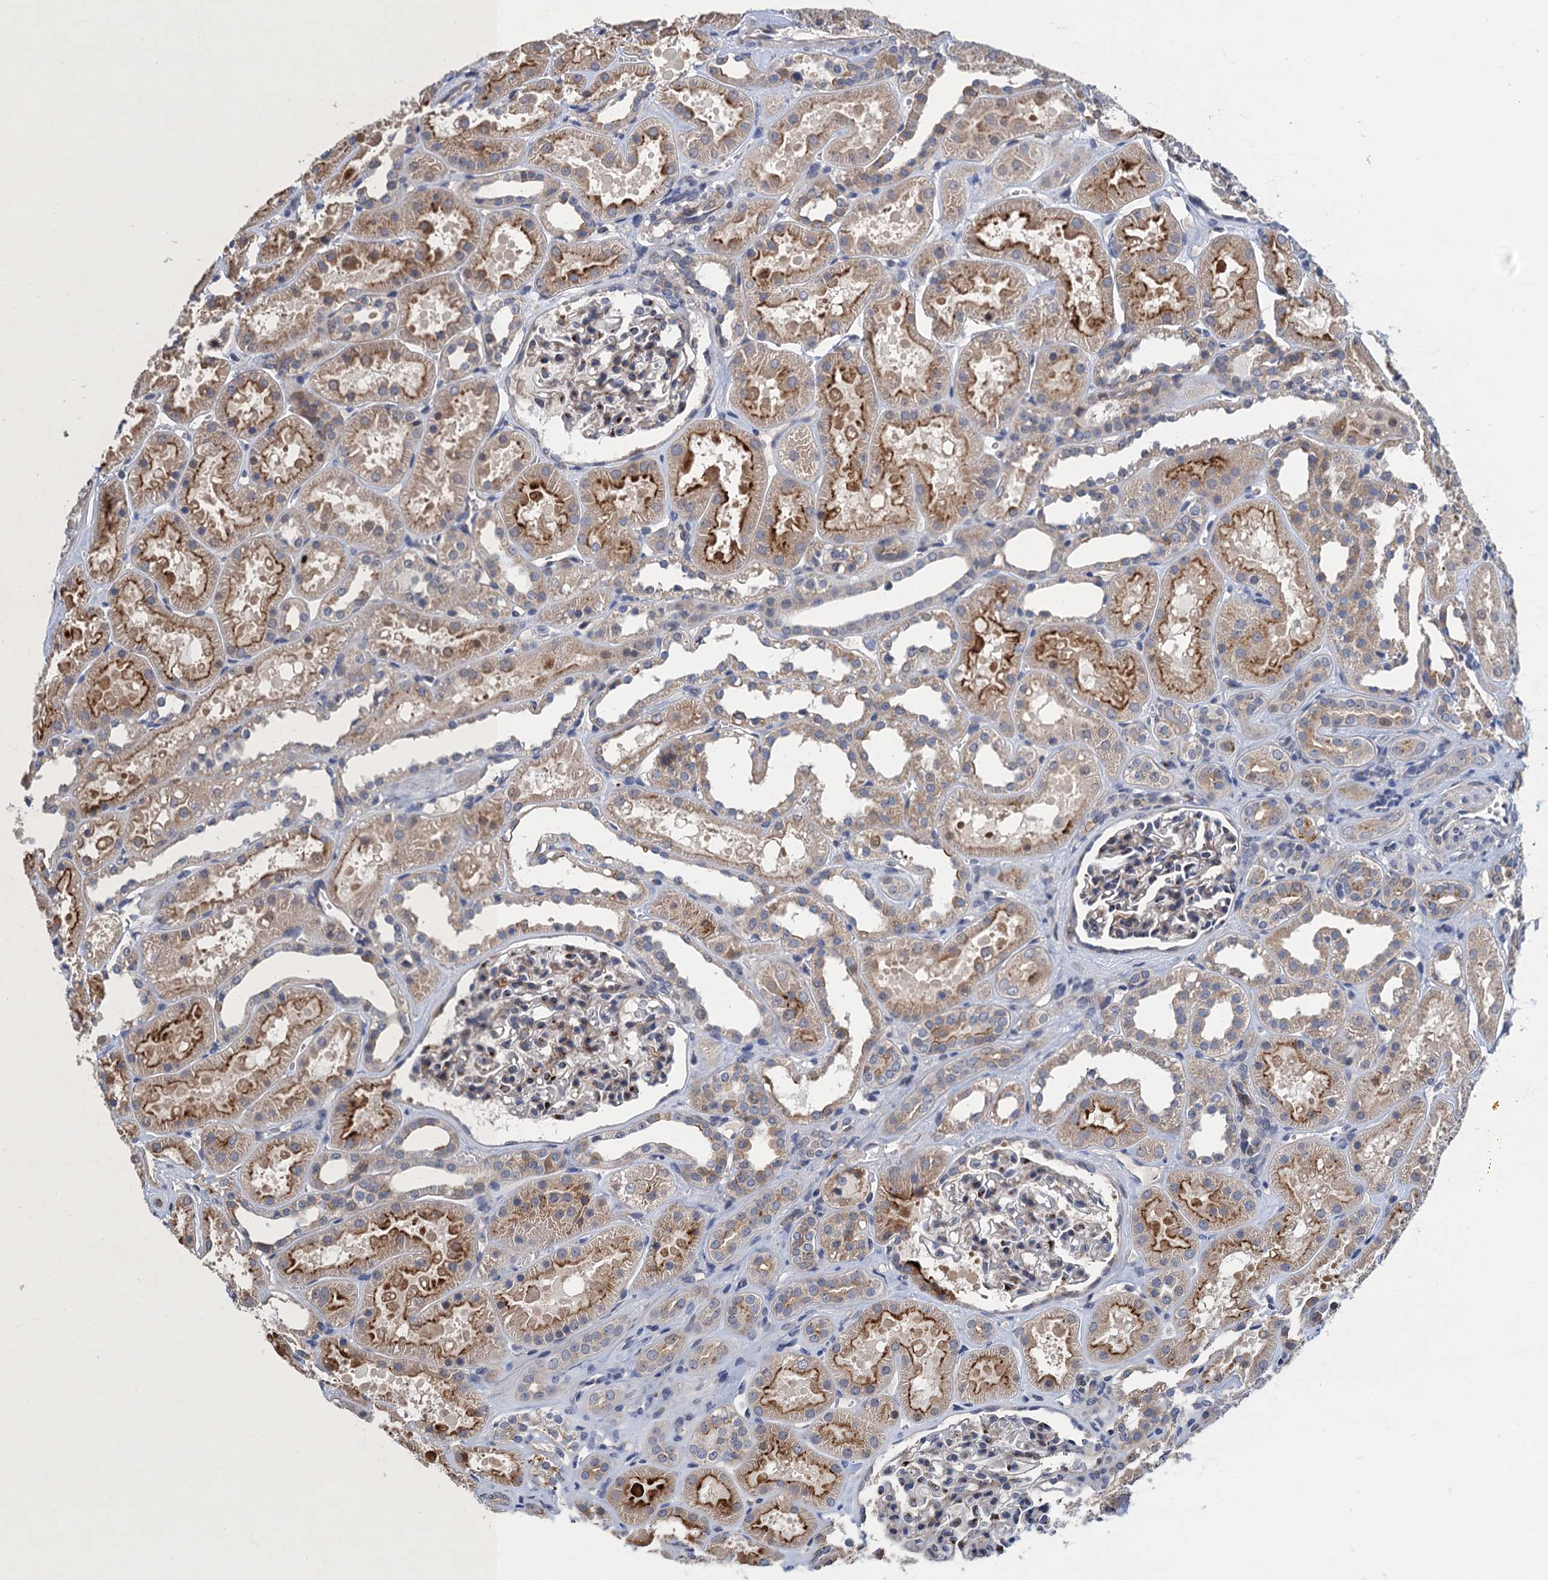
{"staining": {"intensity": "moderate", "quantity": "<25%", "location": "cytoplasmic/membranous"}, "tissue": "kidney", "cell_type": "Cells in glomeruli", "image_type": "normal", "snomed": [{"axis": "morphology", "description": "Normal tissue, NOS"}, {"axis": "topography", "description": "Kidney"}], "caption": "IHC (DAB (3,3'-diaminobenzidine)) staining of normal human kidney displays moderate cytoplasmic/membranous protein positivity in approximately <25% of cells in glomeruli. Nuclei are stained in blue.", "gene": "TRAF7", "patient": {"sex": "female", "age": 41}}